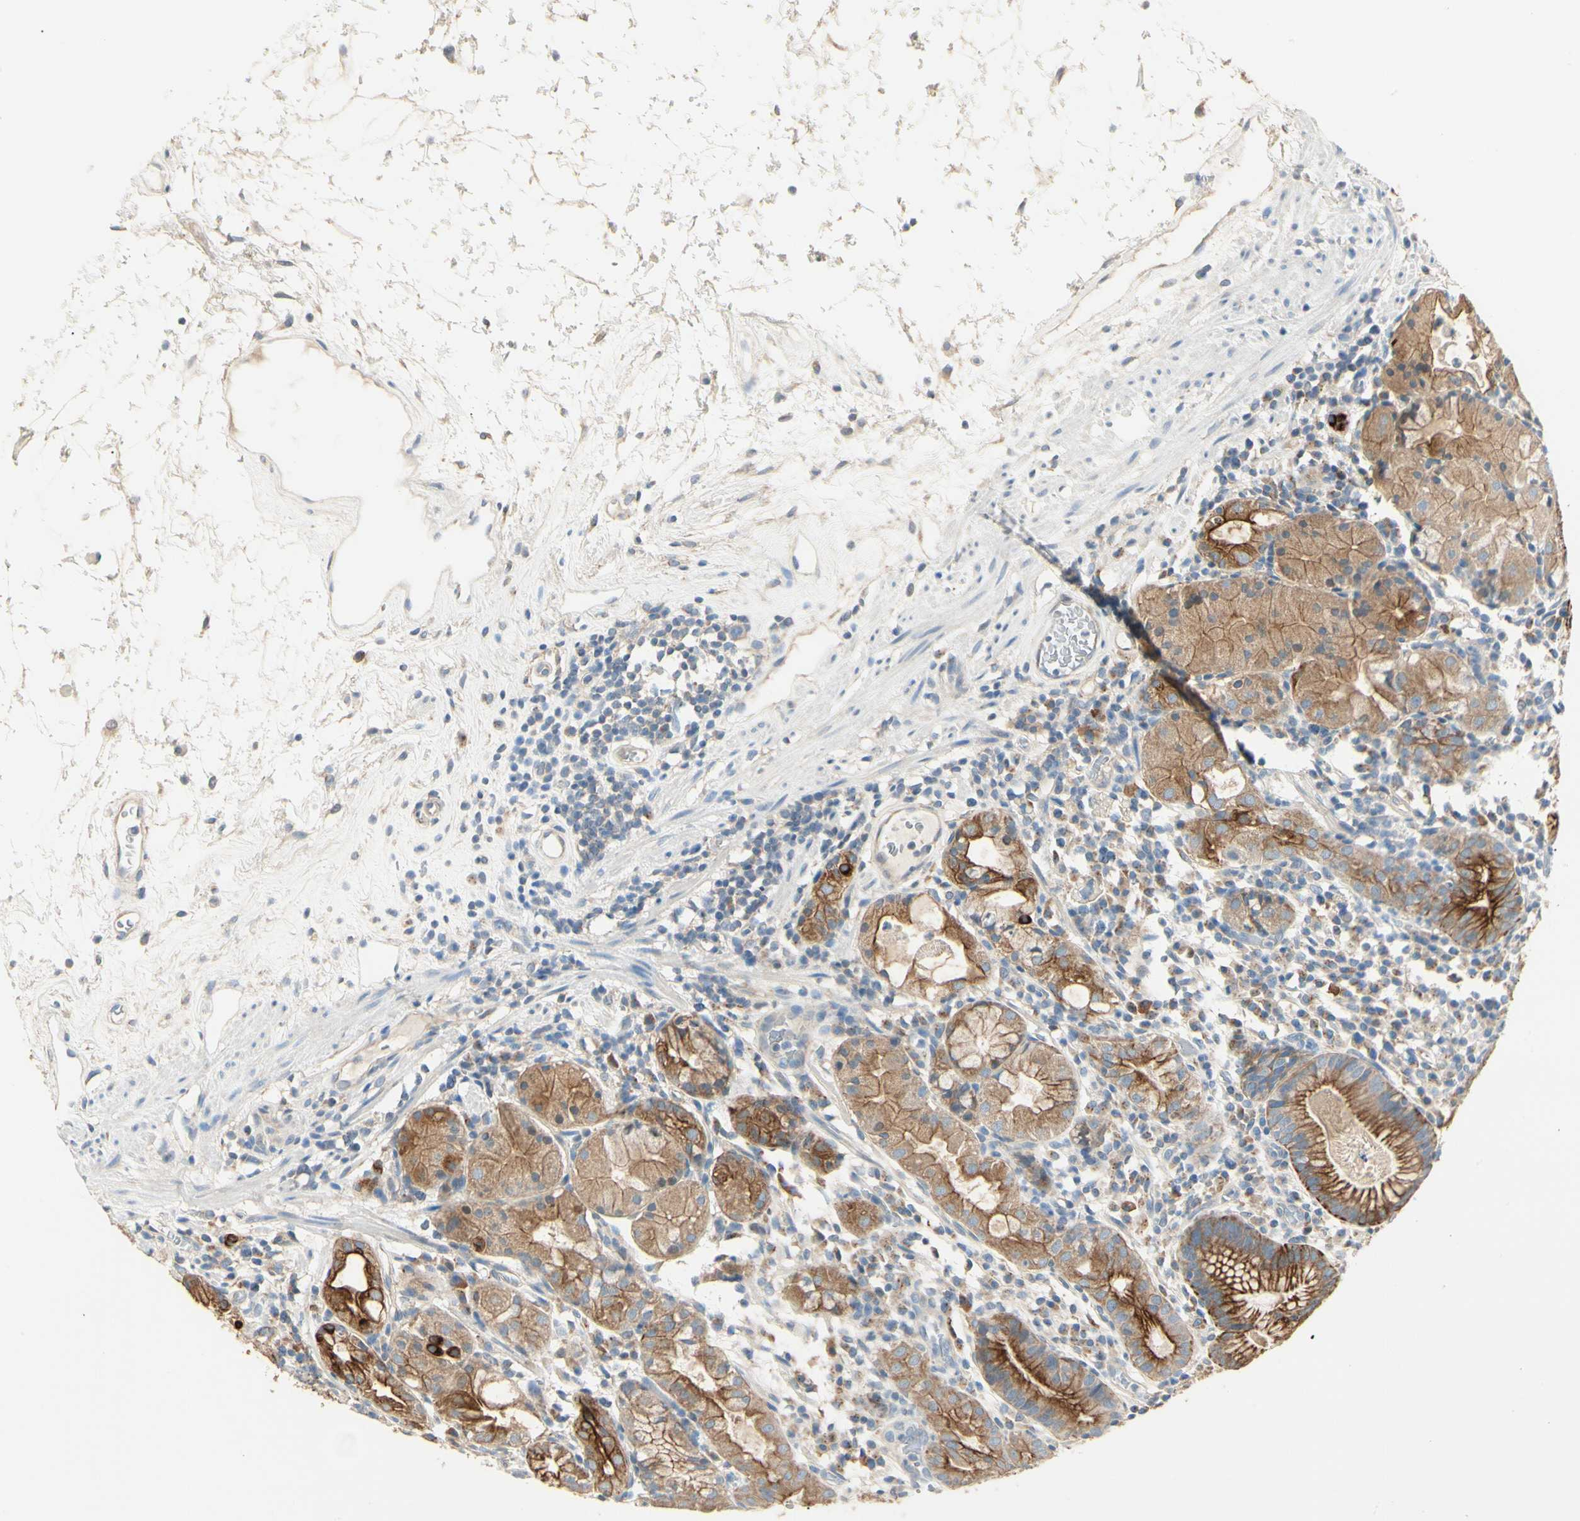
{"staining": {"intensity": "strong", "quantity": ">75%", "location": "cytoplasmic/membranous"}, "tissue": "stomach", "cell_type": "Glandular cells", "image_type": "normal", "snomed": [{"axis": "morphology", "description": "Normal tissue, NOS"}, {"axis": "topography", "description": "Stomach"}, {"axis": "topography", "description": "Stomach, lower"}], "caption": "Strong cytoplasmic/membranous positivity is present in about >75% of glandular cells in normal stomach. The protein of interest is stained brown, and the nuclei are stained in blue (DAB IHC with brightfield microscopy, high magnification).", "gene": "DUSP12", "patient": {"sex": "female", "age": 75}}